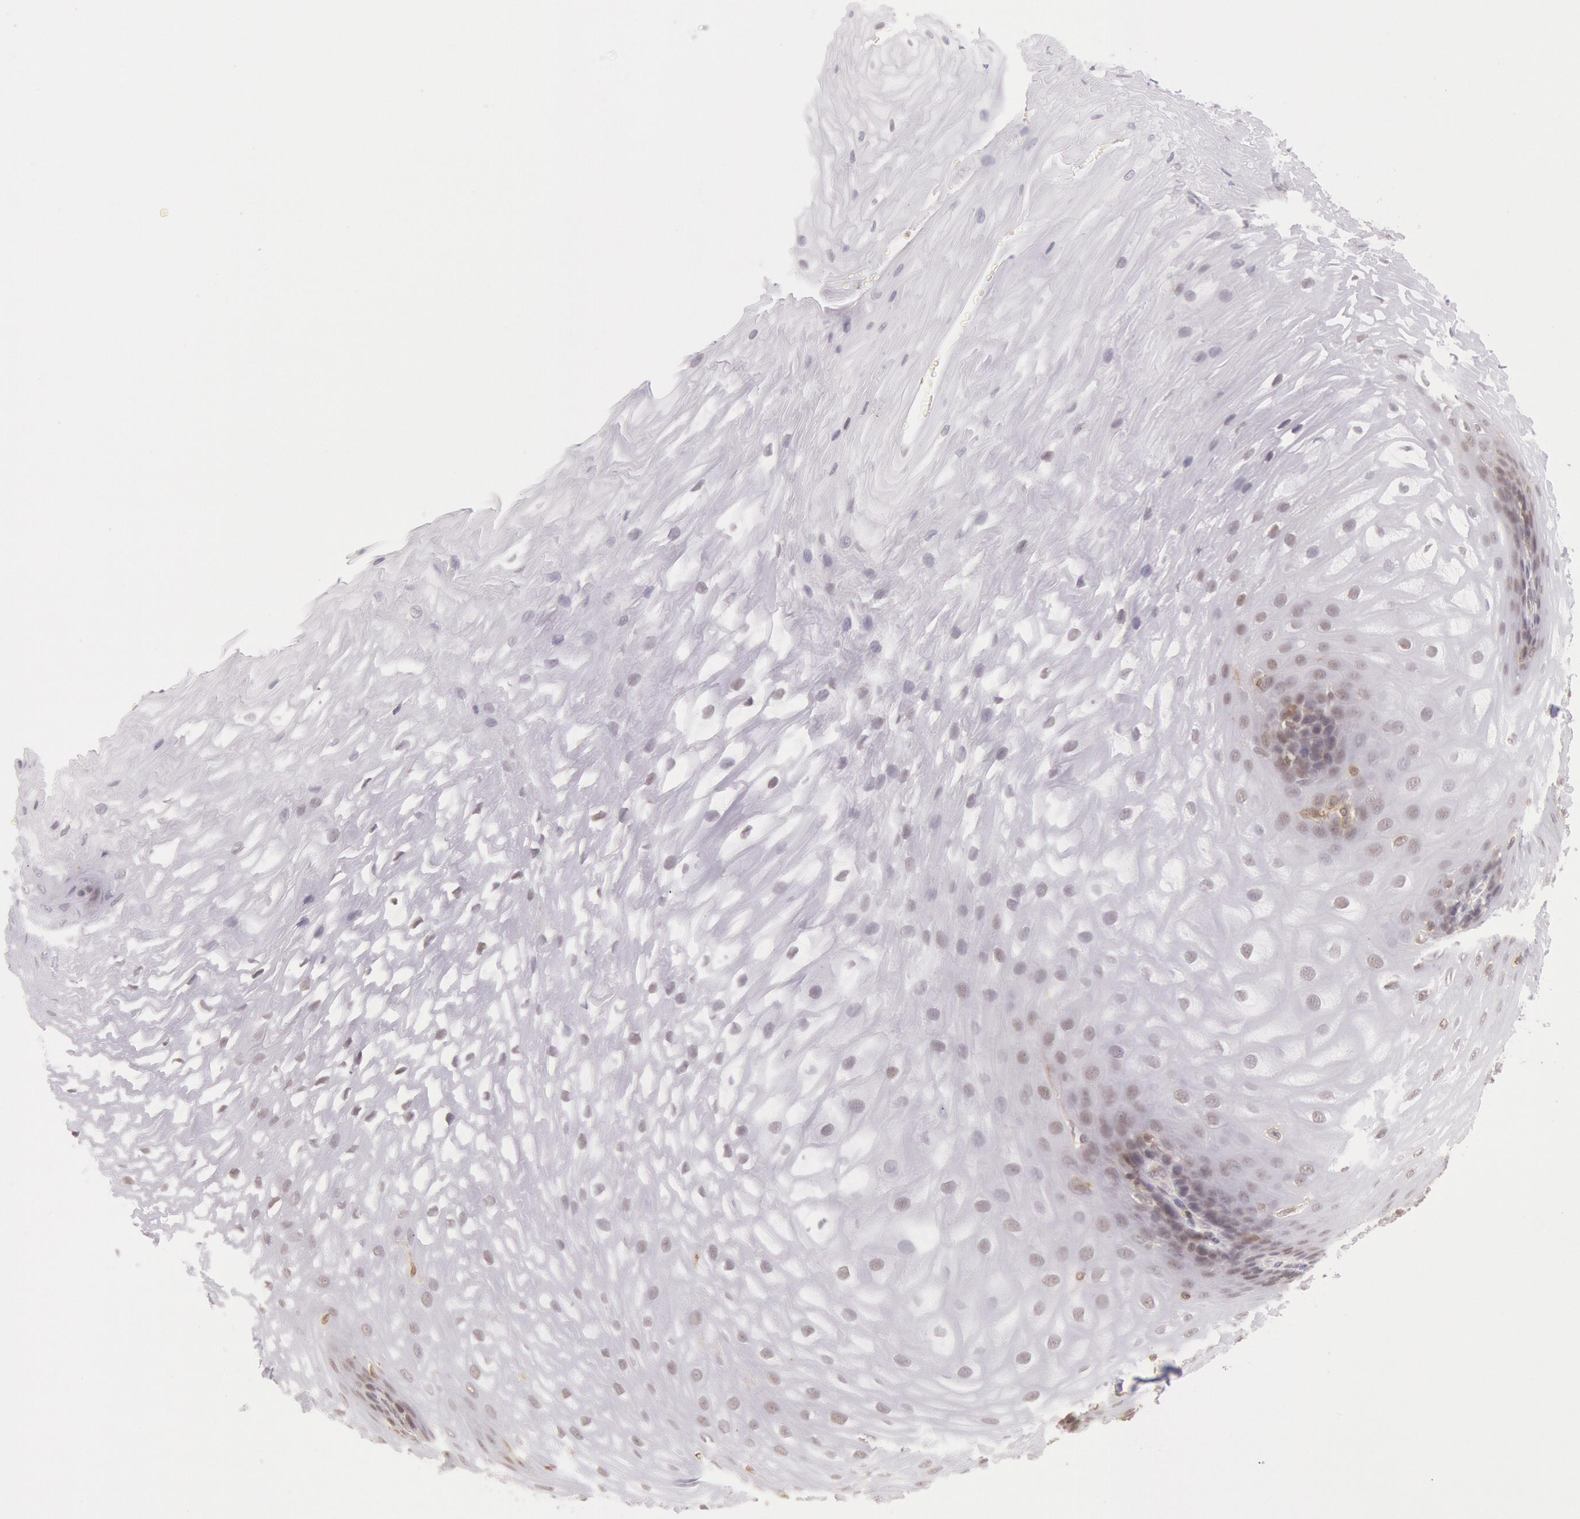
{"staining": {"intensity": "weak", "quantity": "25%-75%", "location": "nuclear"}, "tissue": "esophagus", "cell_type": "Squamous epithelial cells", "image_type": "normal", "snomed": [{"axis": "morphology", "description": "Normal tissue, NOS"}, {"axis": "morphology", "description": "Adenocarcinoma, NOS"}, {"axis": "topography", "description": "Esophagus"}, {"axis": "topography", "description": "Stomach"}], "caption": "Protein expression analysis of normal esophagus displays weak nuclear expression in approximately 25%-75% of squamous epithelial cells.", "gene": "HIF1A", "patient": {"sex": "male", "age": 62}}